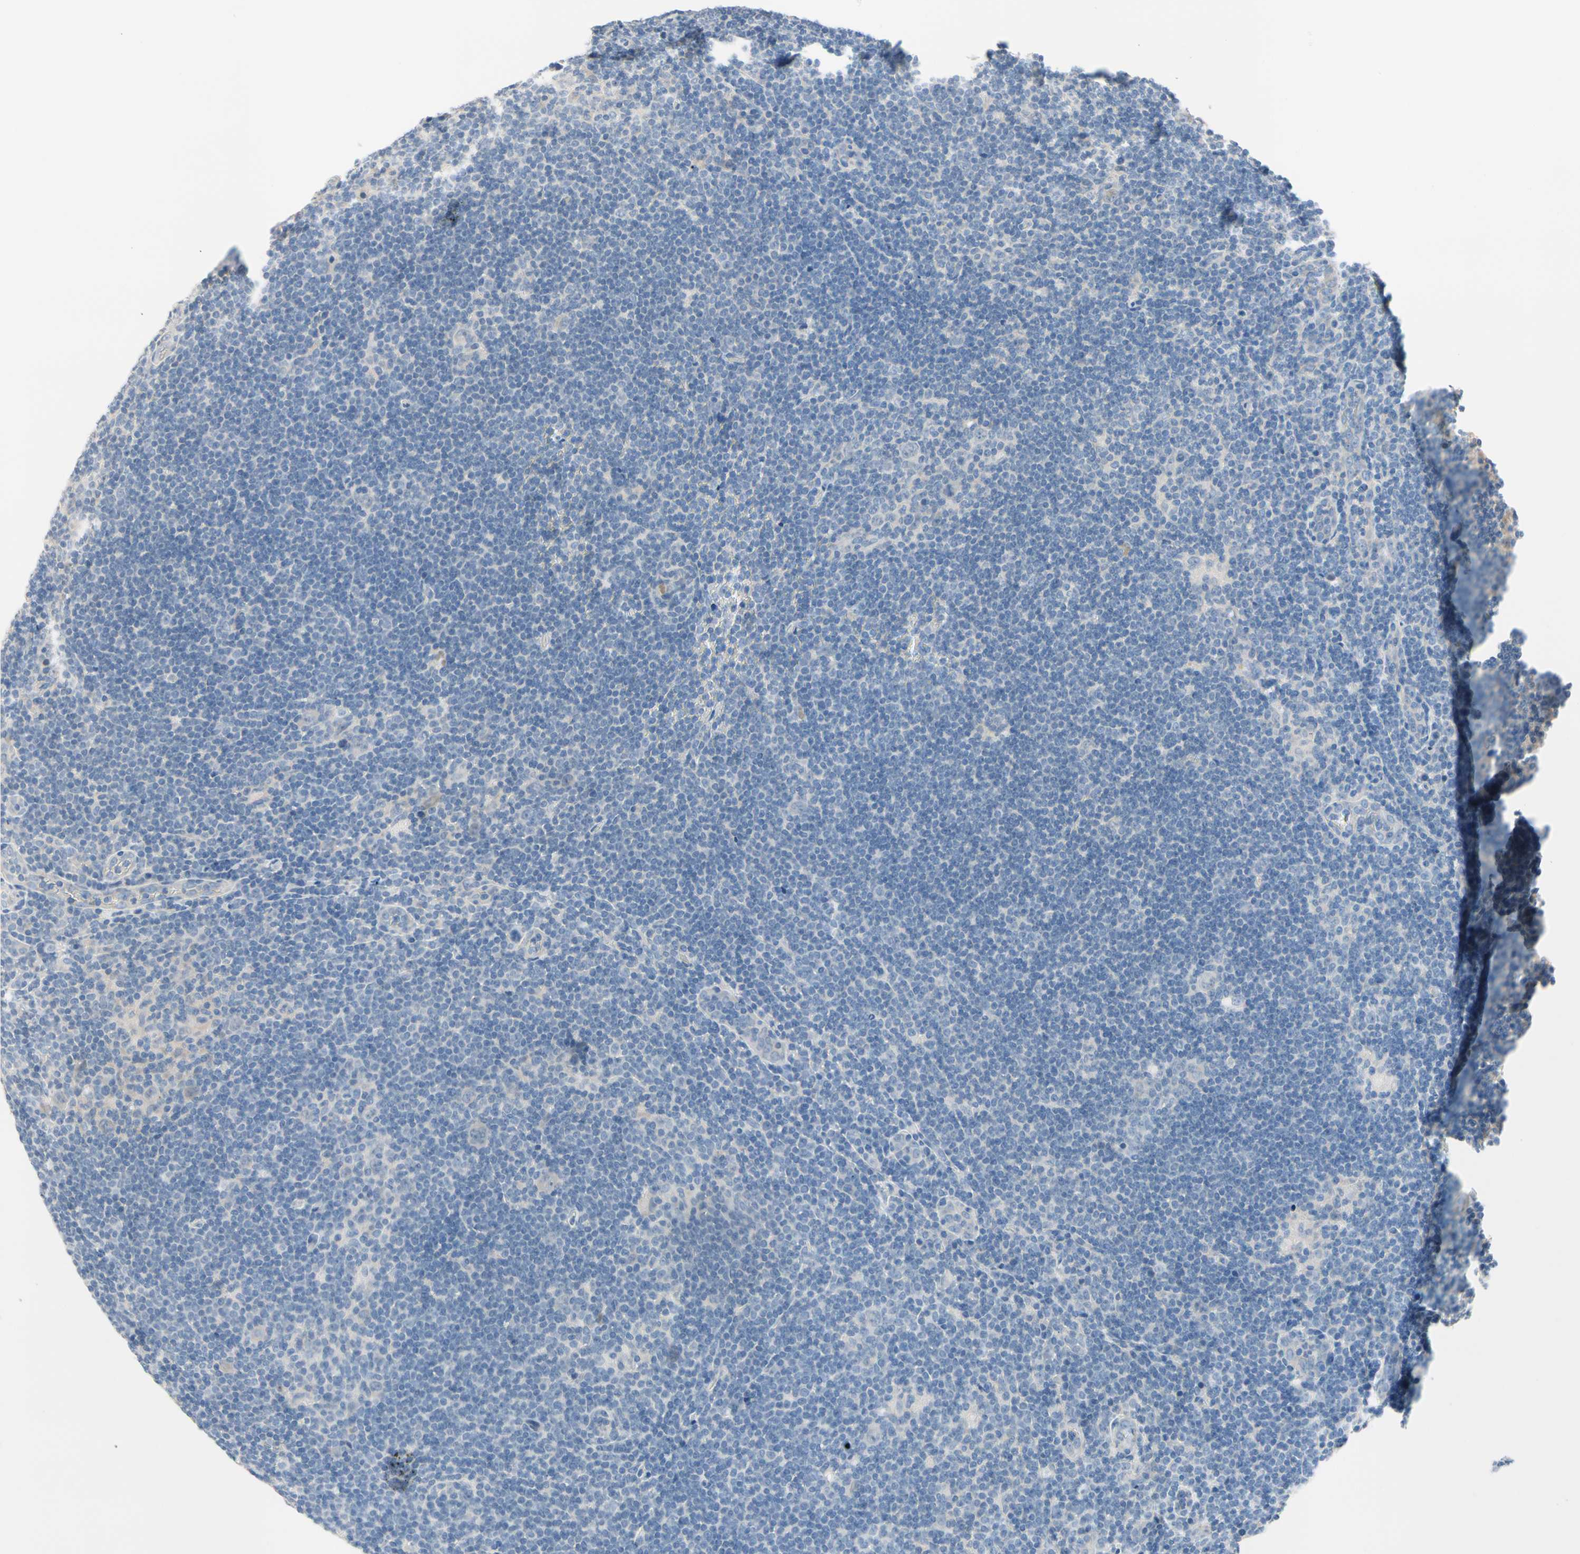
{"staining": {"intensity": "negative", "quantity": "none", "location": "none"}, "tissue": "lymphoma", "cell_type": "Tumor cells", "image_type": "cancer", "snomed": [{"axis": "morphology", "description": "Hodgkin's disease, NOS"}, {"axis": "topography", "description": "Lymph node"}], "caption": "An immunohistochemistry (IHC) histopathology image of Hodgkin's disease is shown. There is no staining in tumor cells of Hodgkin's disease.", "gene": "MARK1", "patient": {"sex": "female", "age": 57}}